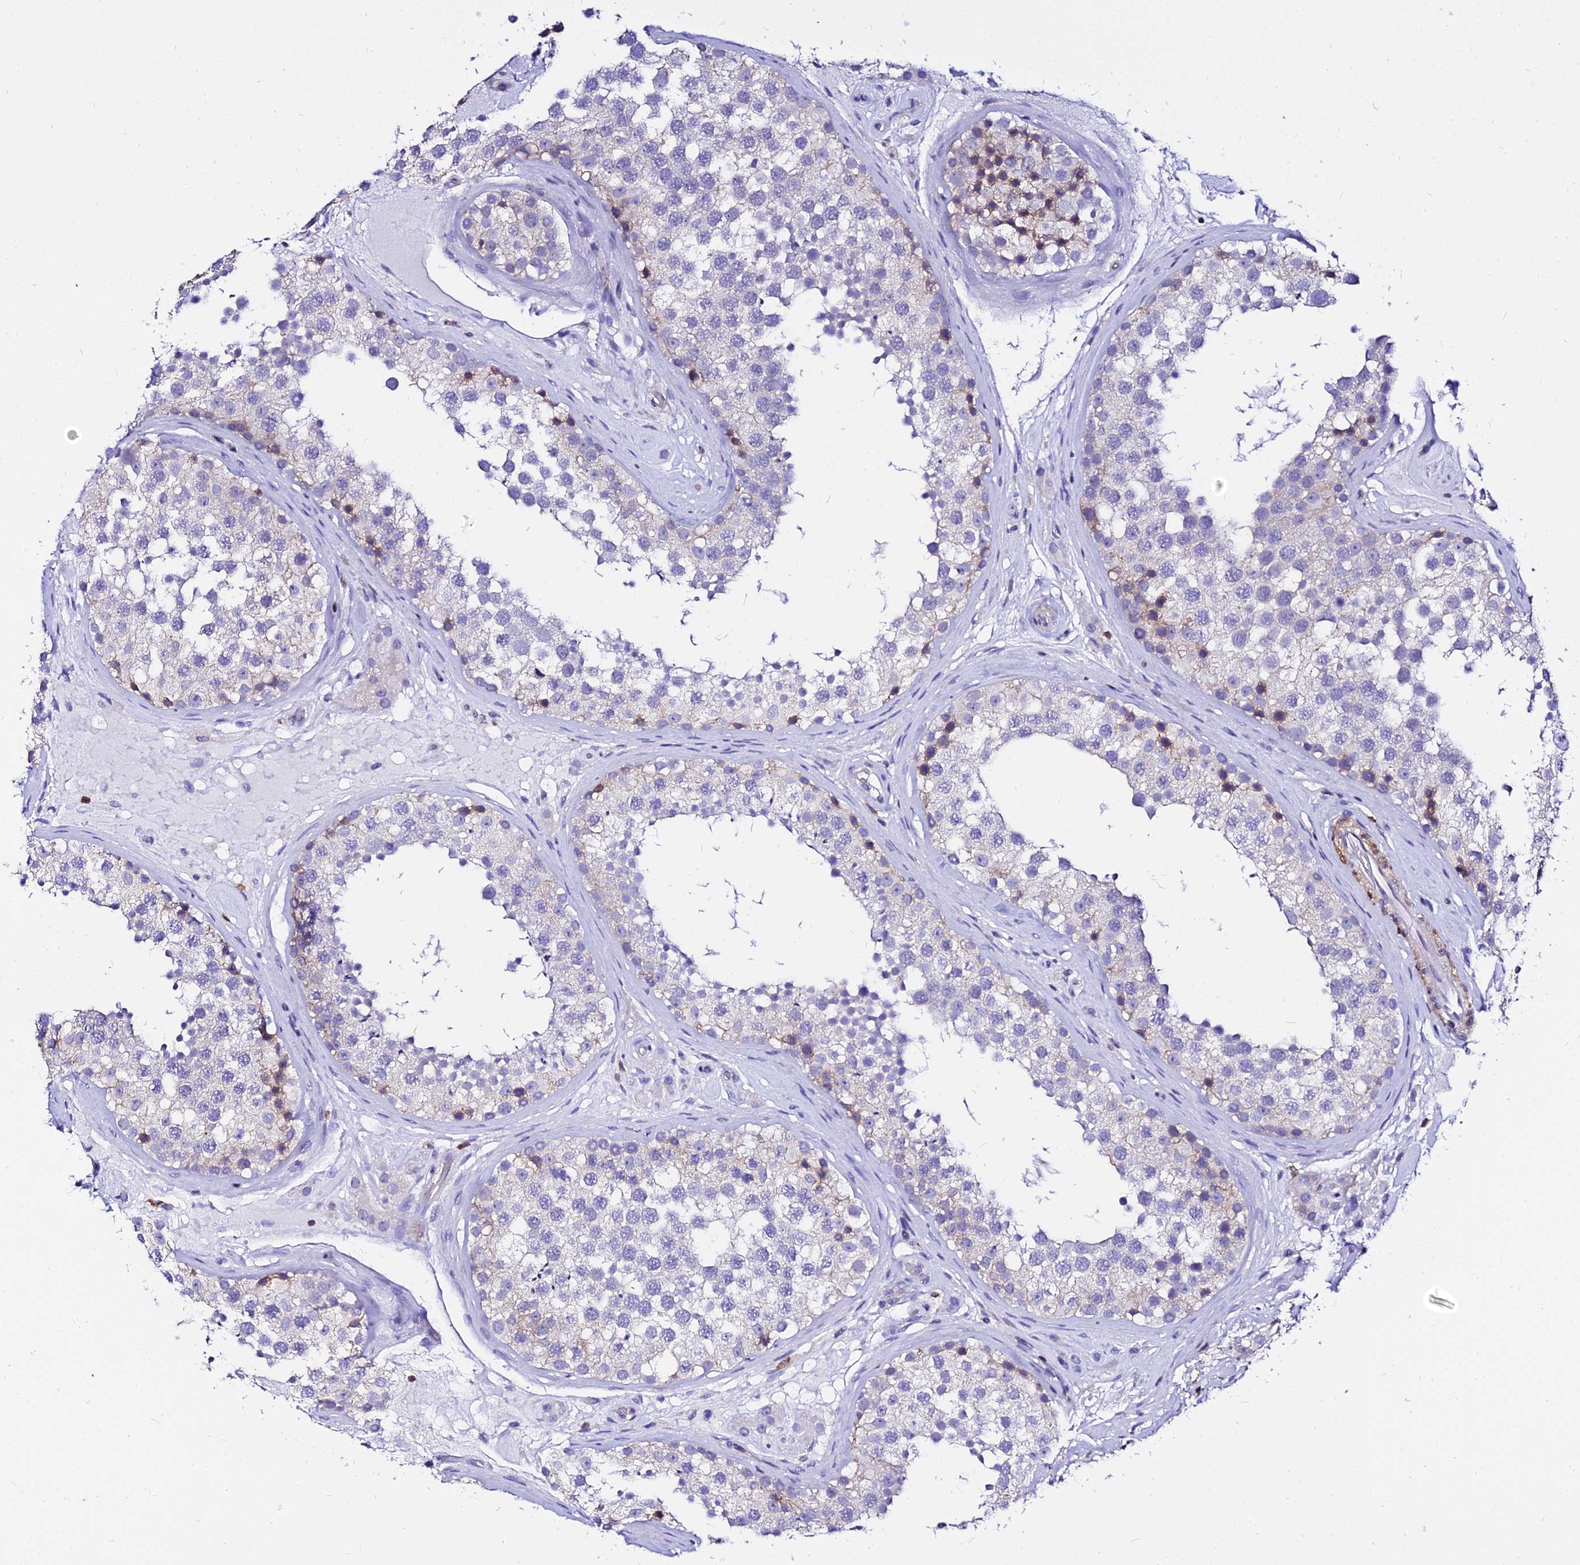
{"staining": {"intensity": "moderate", "quantity": "<25%", "location": "cytoplasmic/membranous"}, "tissue": "testis", "cell_type": "Cells in seminiferous ducts", "image_type": "normal", "snomed": [{"axis": "morphology", "description": "Normal tissue, NOS"}, {"axis": "topography", "description": "Testis"}], "caption": "Immunohistochemistry (IHC) (DAB (3,3'-diaminobenzidine)) staining of unremarkable human testis shows moderate cytoplasmic/membranous protein staining in about <25% of cells in seminiferous ducts.", "gene": "CSRP1", "patient": {"sex": "male", "age": 46}}